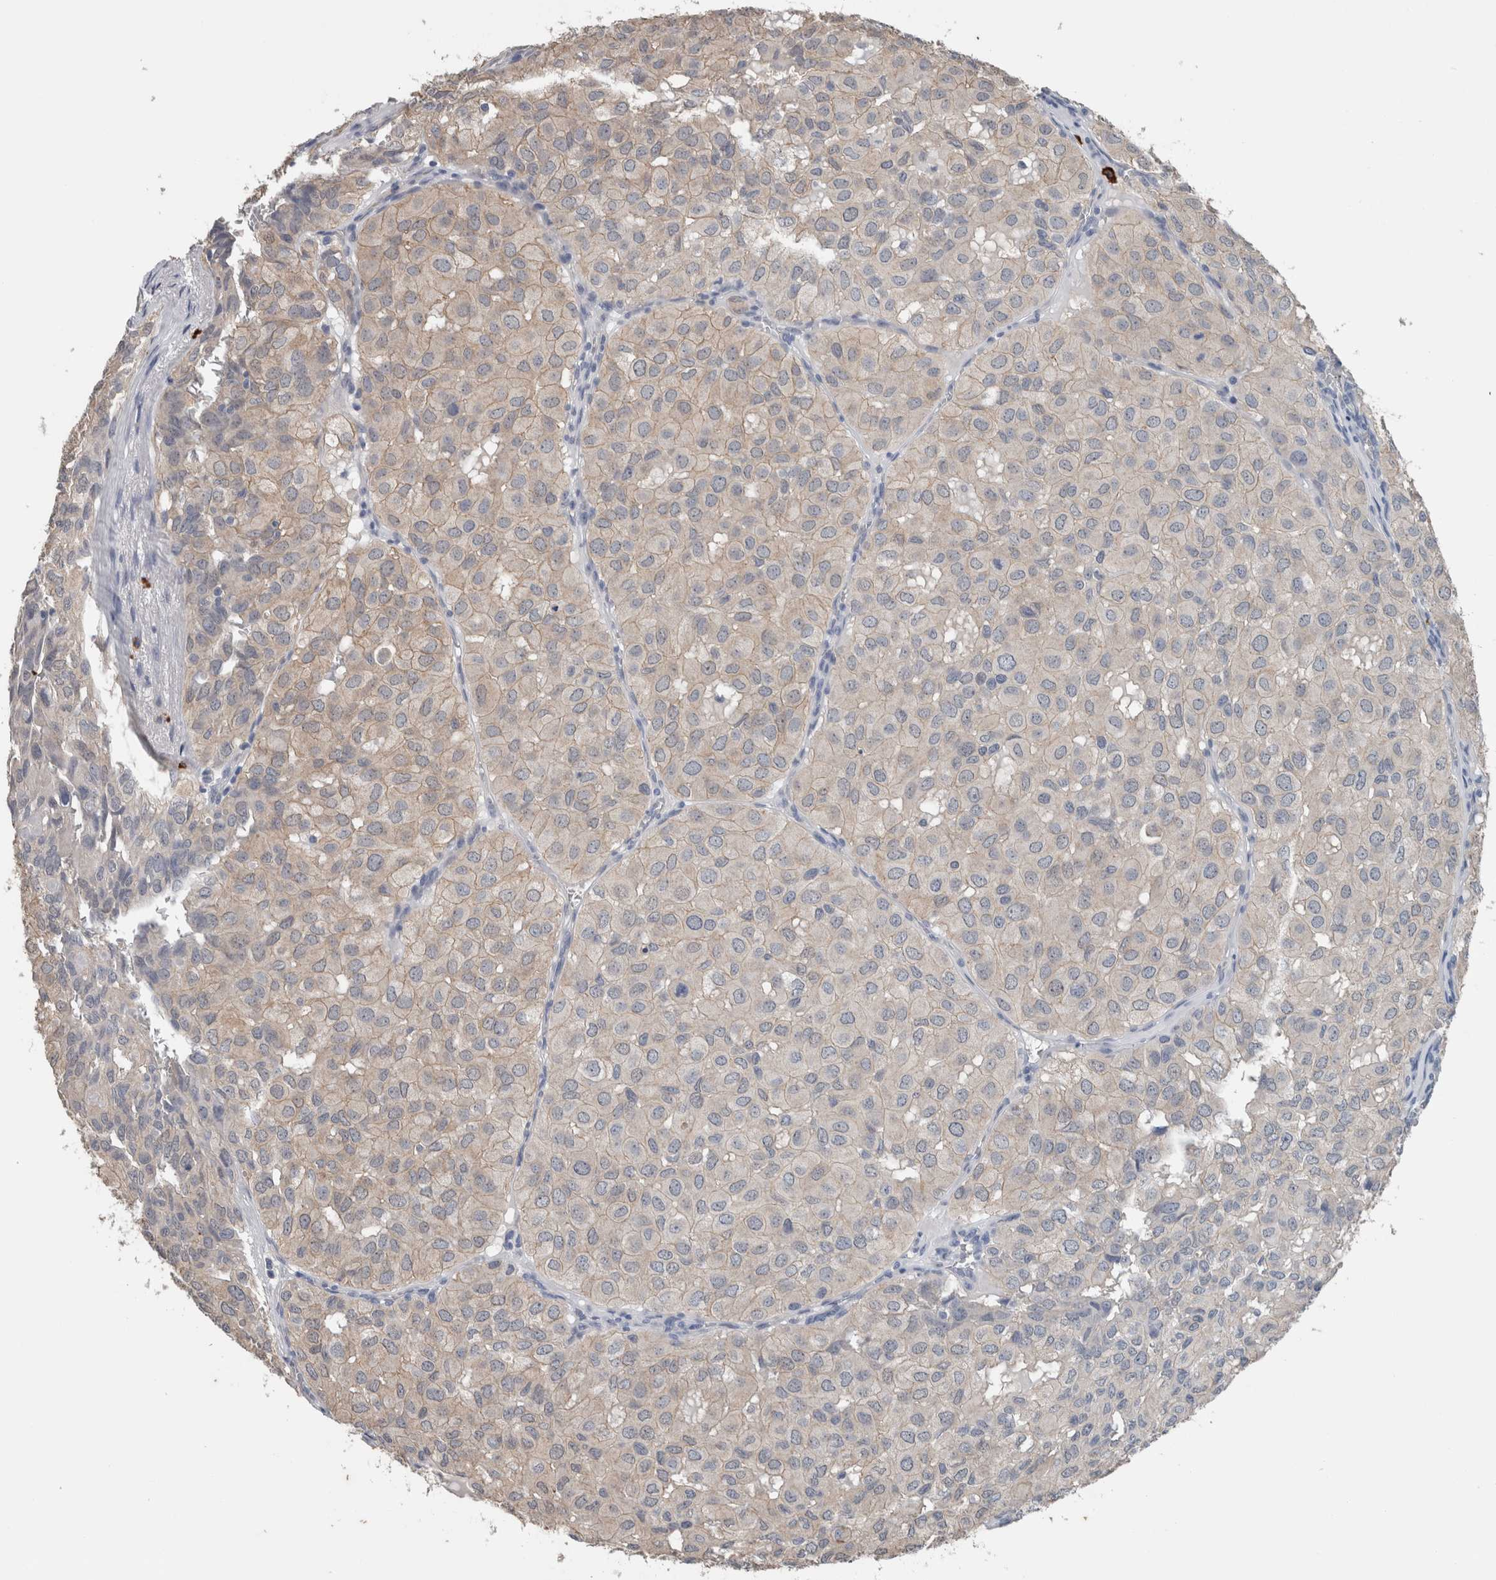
{"staining": {"intensity": "weak", "quantity": ">75%", "location": "cytoplasmic/membranous"}, "tissue": "head and neck cancer", "cell_type": "Tumor cells", "image_type": "cancer", "snomed": [{"axis": "morphology", "description": "Adenocarcinoma, NOS"}, {"axis": "topography", "description": "Salivary gland, NOS"}, {"axis": "topography", "description": "Head-Neck"}], "caption": "The immunohistochemical stain labels weak cytoplasmic/membranous positivity in tumor cells of head and neck adenocarcinoma tissue.", "gene": "CRNN", "patient": {"sex": "female", "age": 76}}